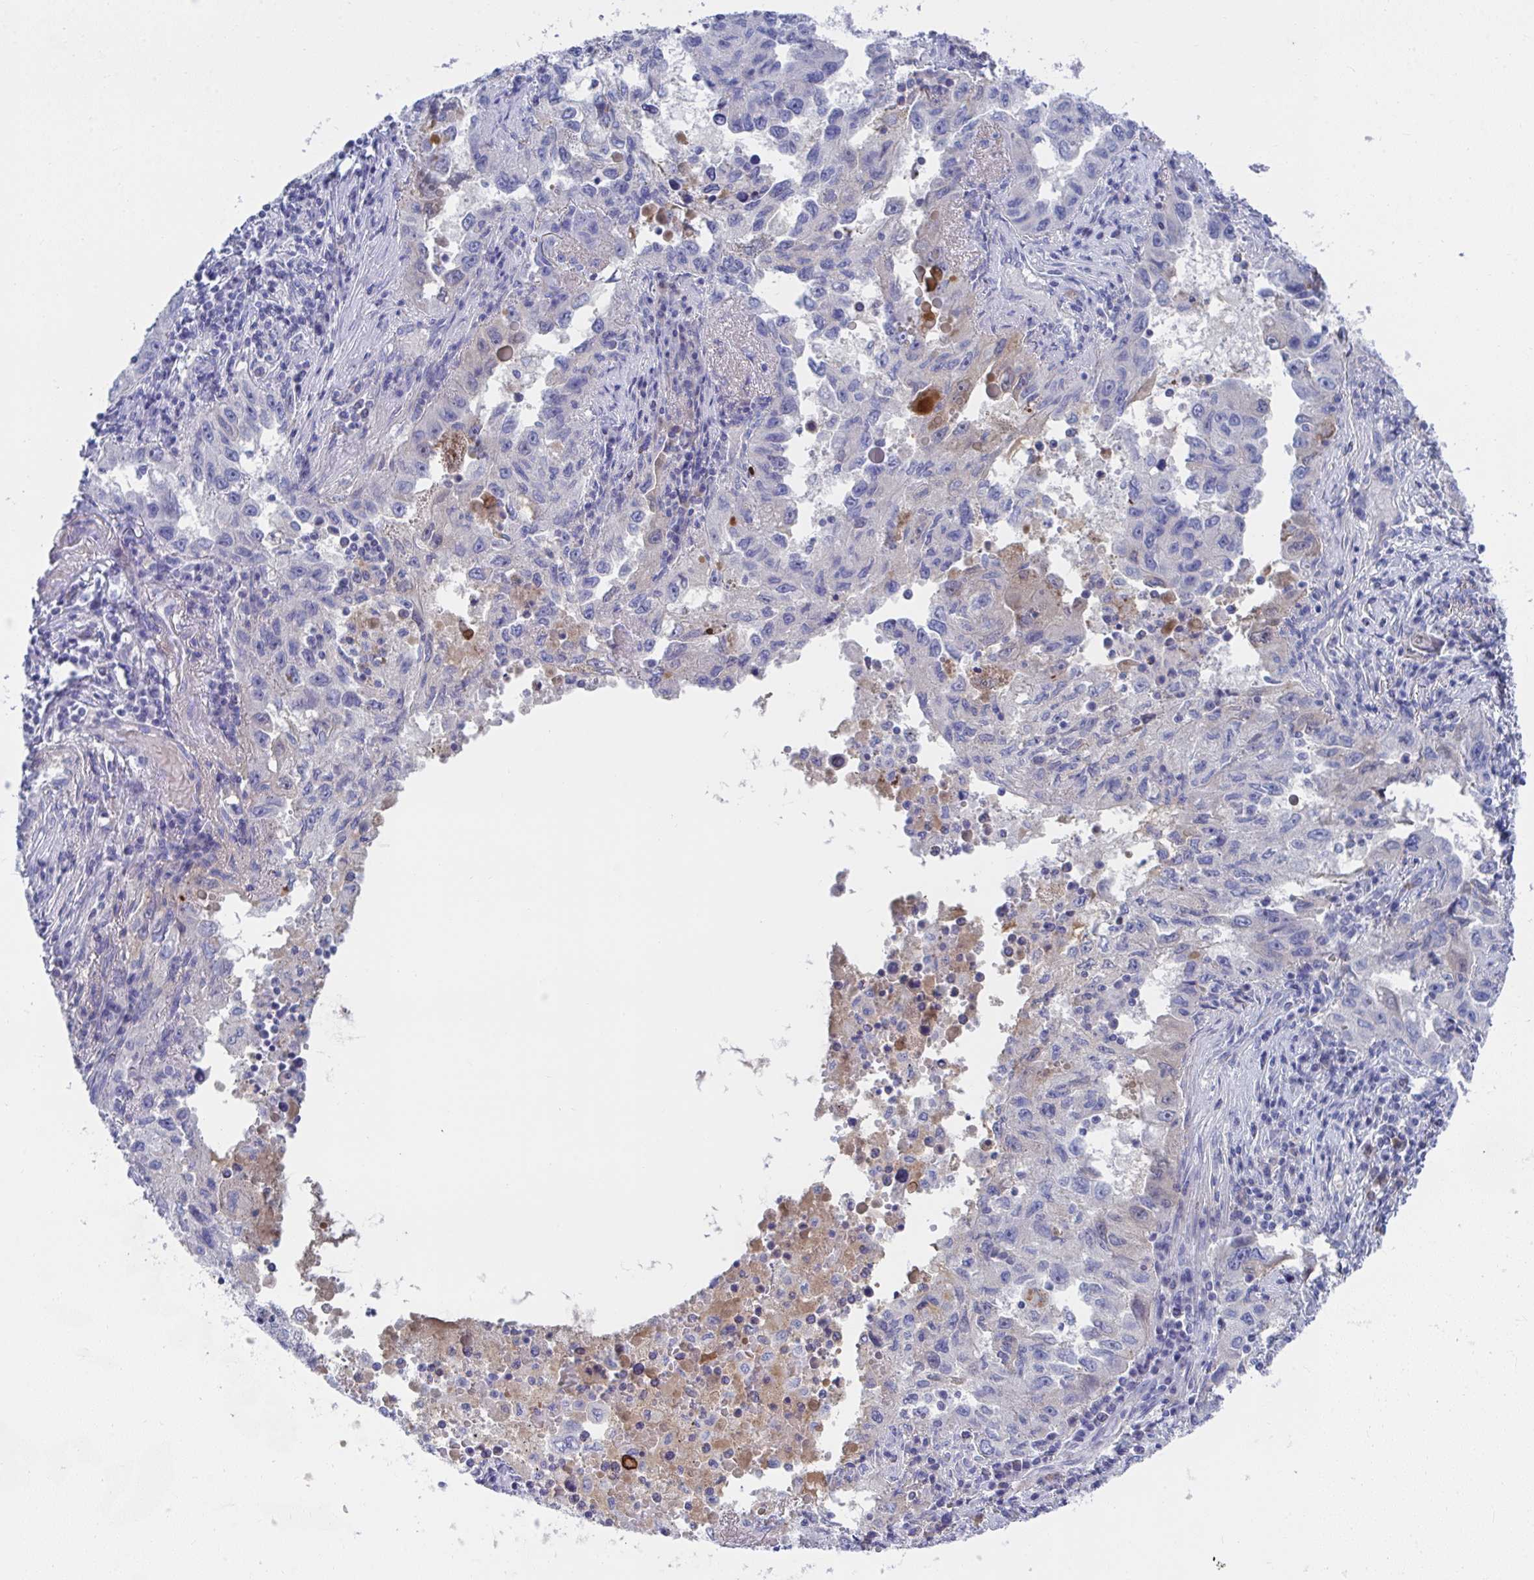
{"staining": {"intensity": "negative", "quantity": "none", "location": "none"}, "tissue": "lung cancer", "cell_type": "Tumor cells", "image_type": "cancer", "snomed": [{"axis": "morphology", "description": "Adenocarcinoma, NOS"}, {"axis": "topography", "description": "Lung"}], "caption": "DAB (3,3'-diaminobenzidine) immunohistochemical staining of lung cancer reveals no significant positivity in tumor cells.", "gene": "TNFAIP6", "patient": {"sex": "female", "age": 73}}